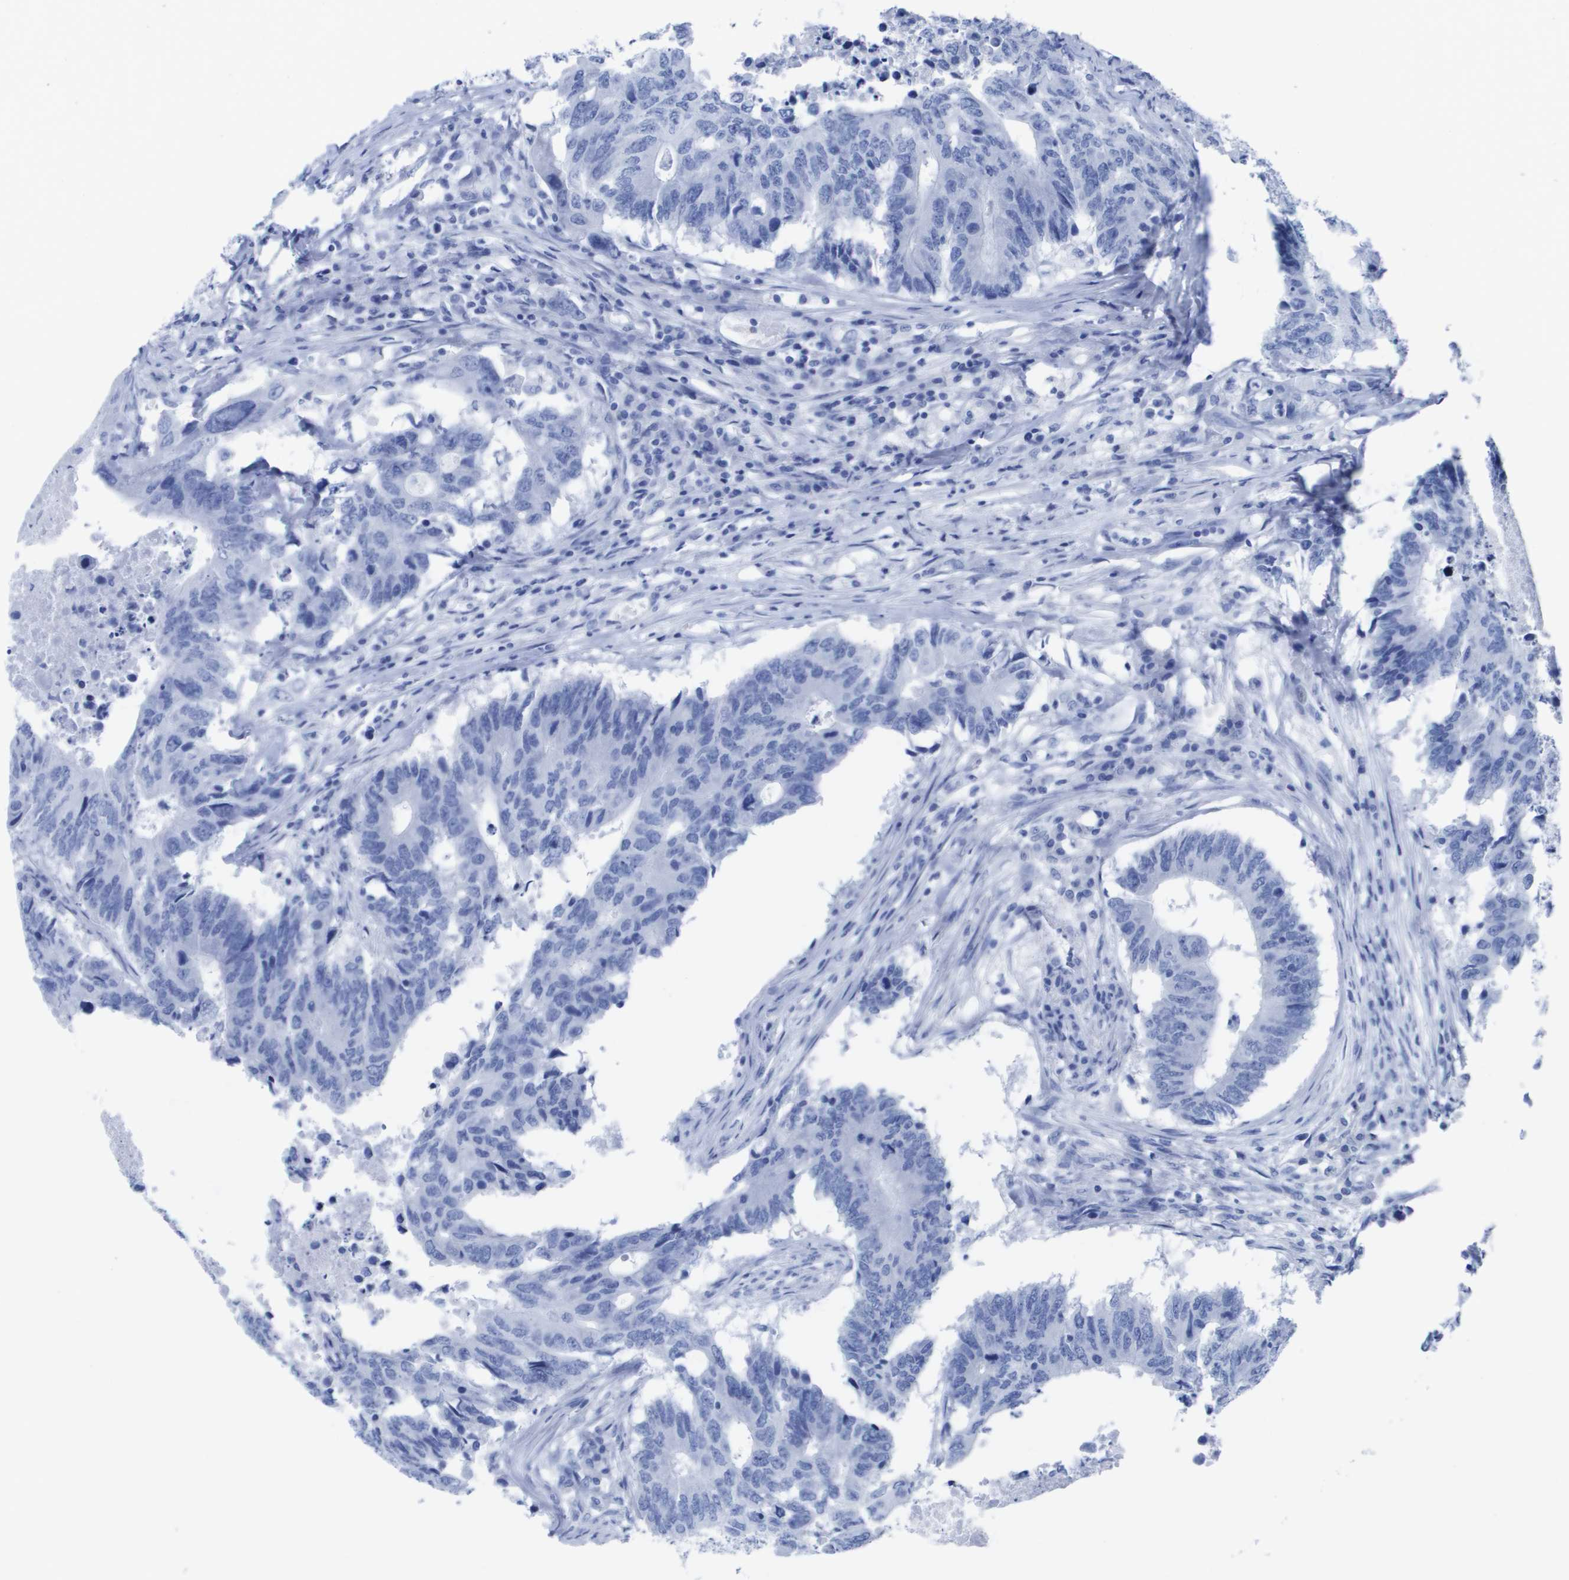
{"staining": {"intensity": "negative", "quantity": "none", "location": "none"}, "tissue": "colorectal cancer", "cell_type": "Tumor cells", "image_type": "cancer", "snomed": [{"axis": "morphology", "description": "Adenocarcinoma, NOS"}, {"axis": "topography", "description": "Colon"}], "caption": "There is no significant expression in tumor cells of colorectal cancer. (DAB immunohistochemistry (IHC) with hematoxylin counter stain).", "gene": "KCNA3", "patient": {"sex": "male", "age": 71}}